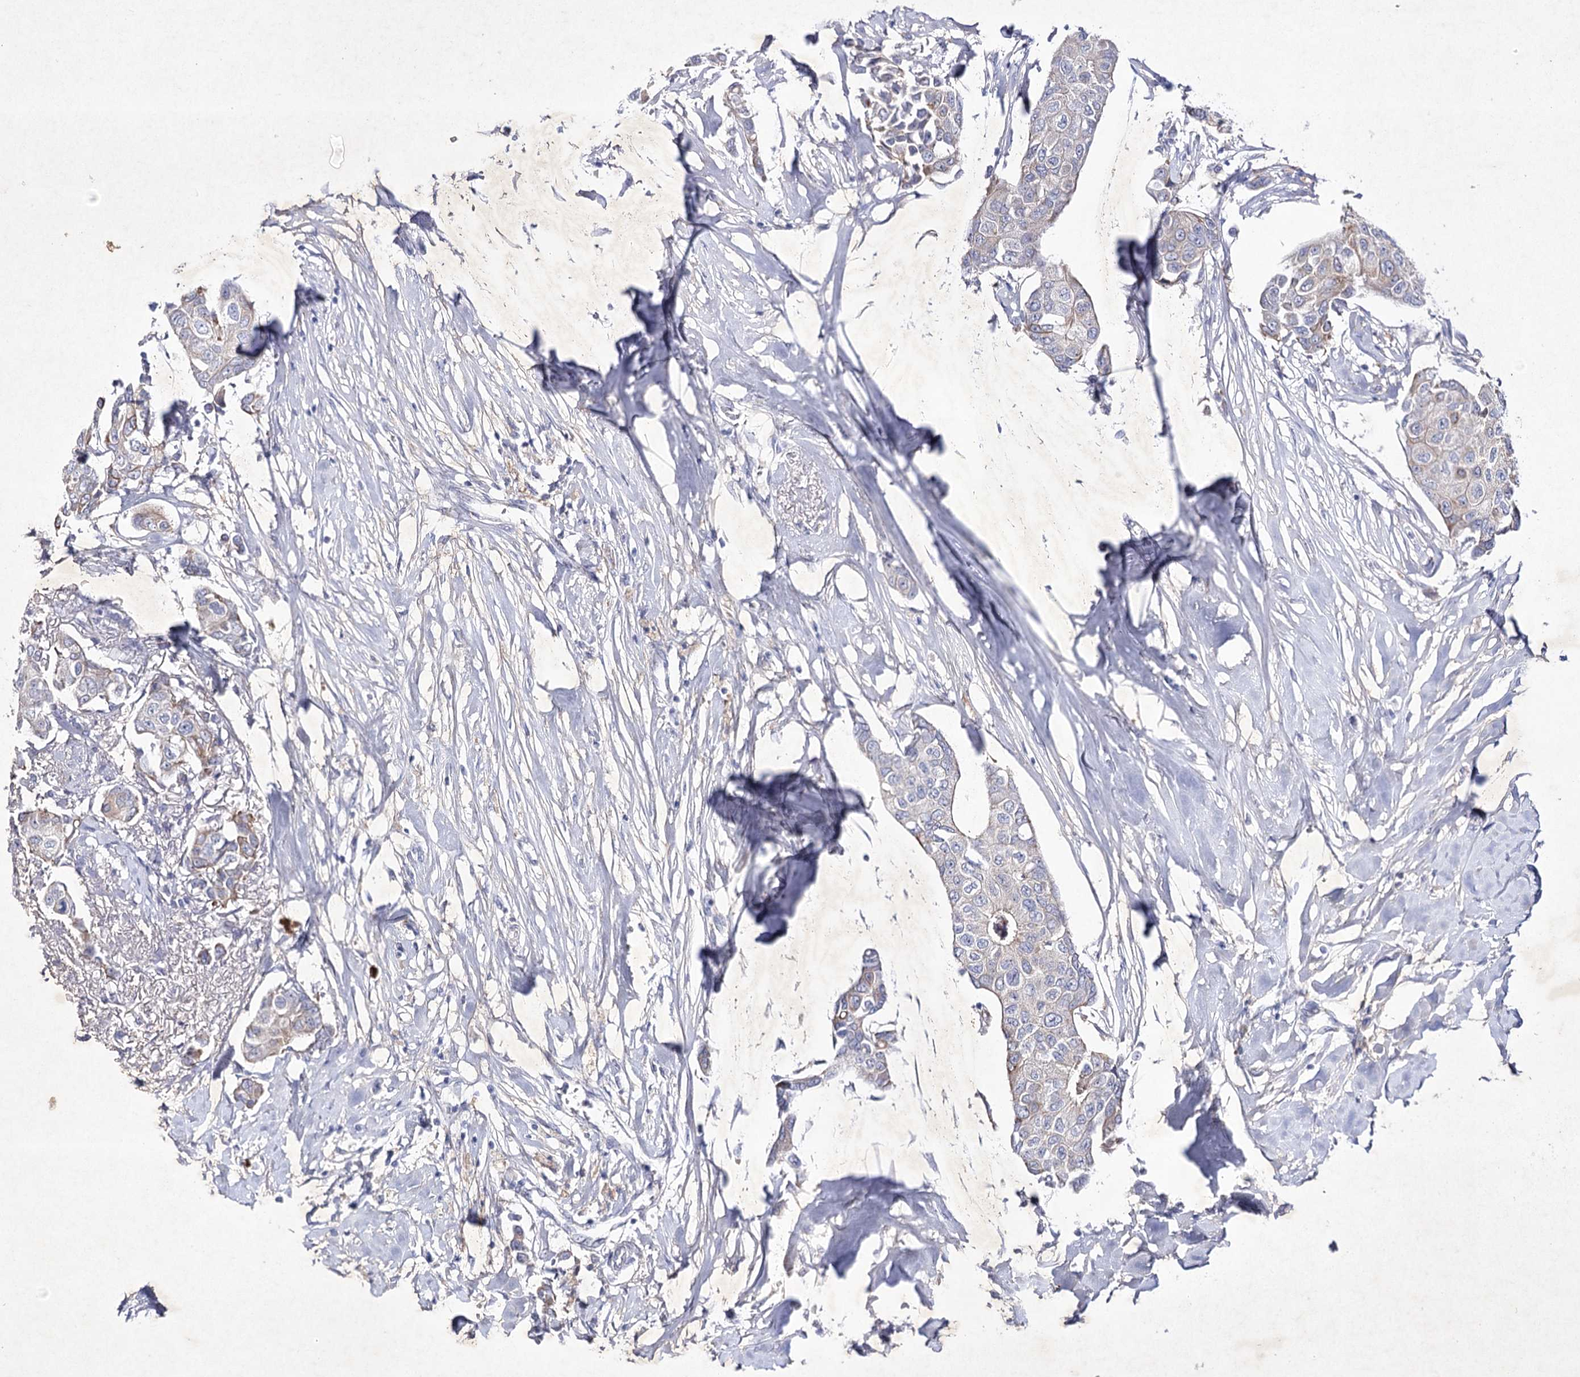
{"staining": {"intensity": "negative", "quantity": "none", "location": "none"}, "tissue": "breast cancer", "cell_type": "Tumor cells", "image_type": "cancer", "snomed": [{"axis": "morphology", "description": "Duct carcinoma"}, {"axis": "topography", "description": "Breast"}], "caption": "Immunohistochemistry (IHC) of breast cancer (infiltrating ductal carcinoma) shows no expression in tumor cells.", "gene": "COX15", "patient": {"sex": "female", "age": 80}}